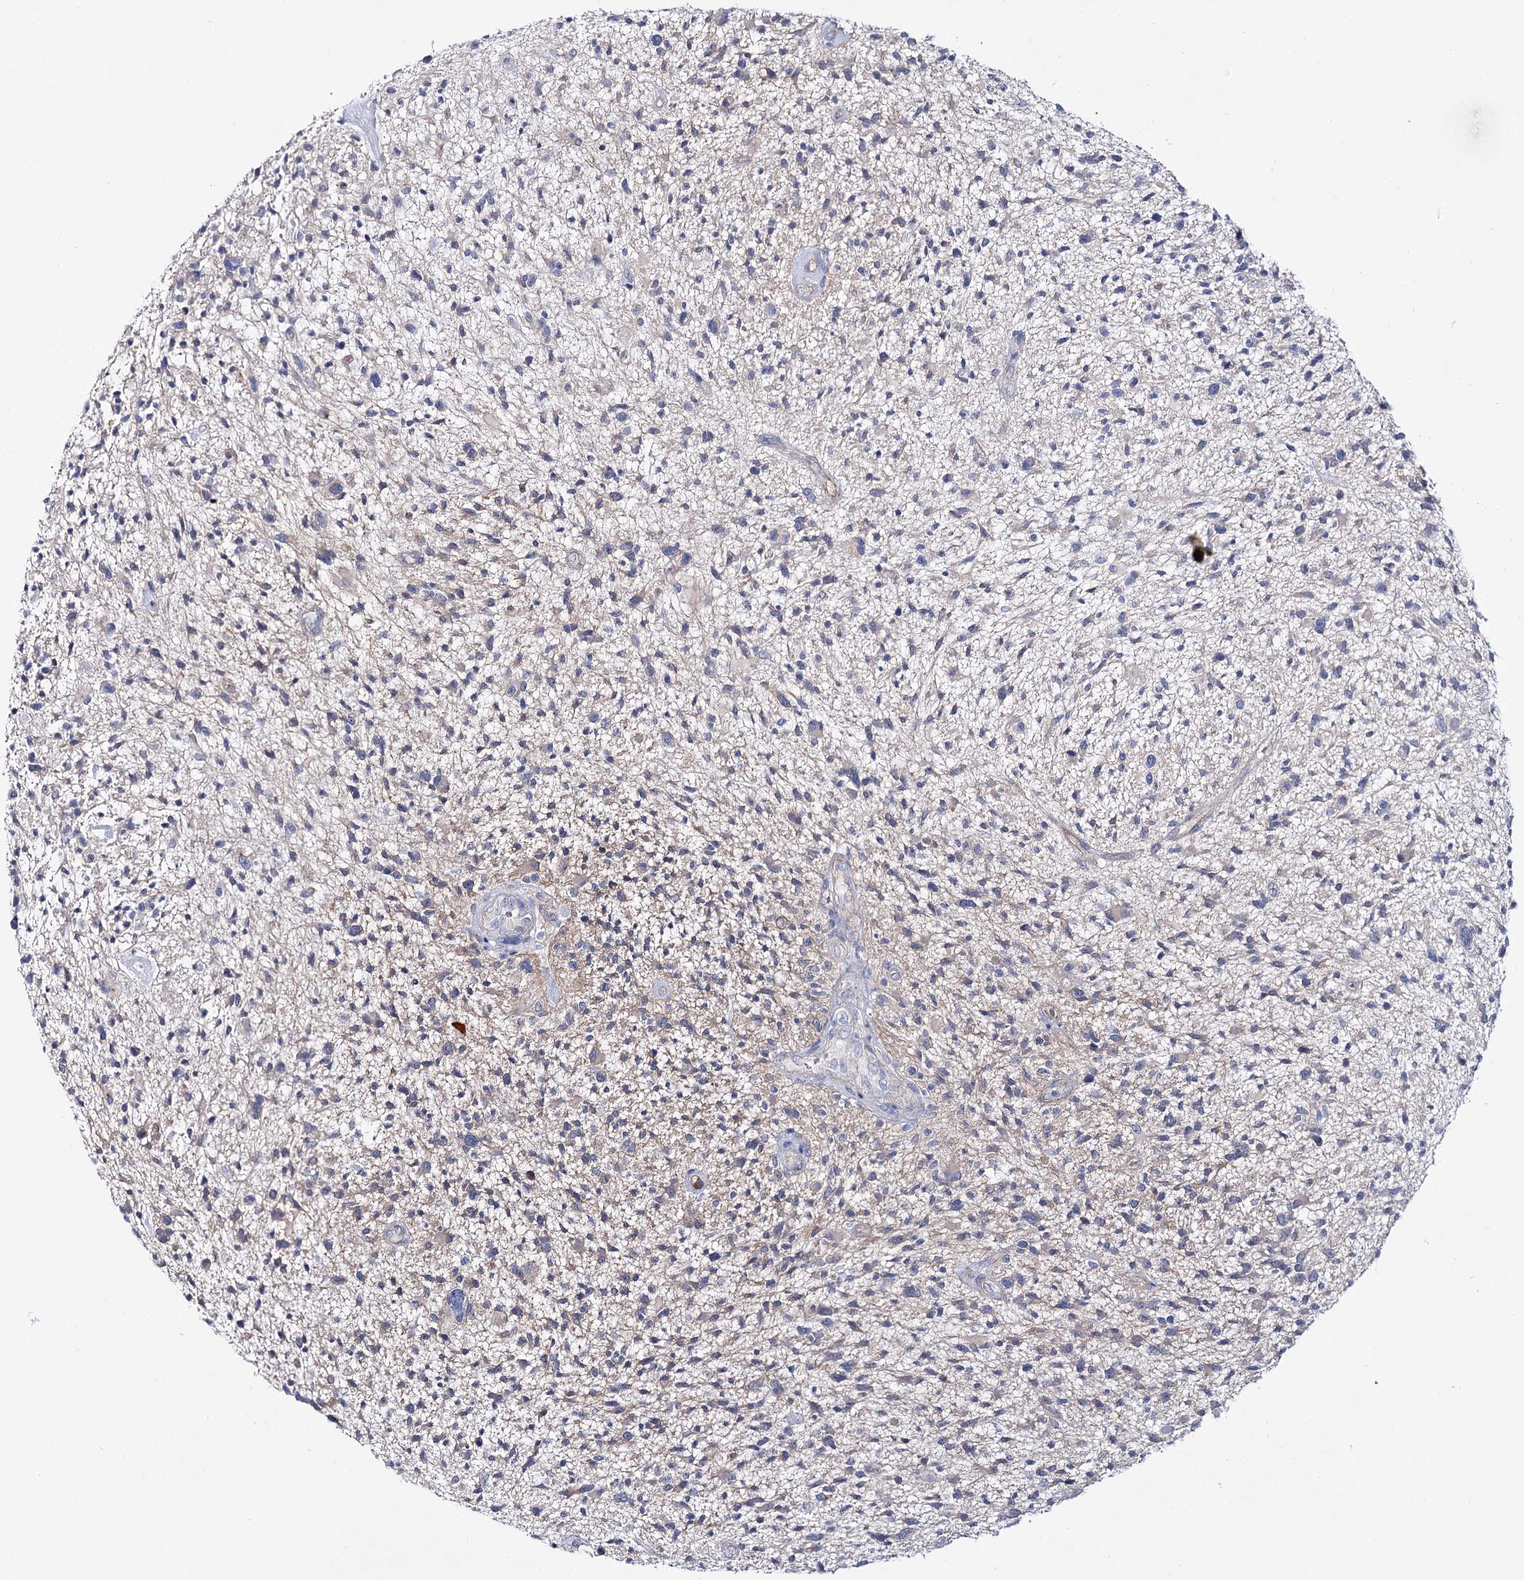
{"staining": {"intensity": "negative", "quantity": "none", "location": "none"}, "tissue": "glioma", "cell_type": "Tumor cells", "image_type": "cancer", "snomed": [{"axis": "morphology", "description": "Glioma, malignant, High grade"}, {"axis": "topography", "description": "Brain"}], "caption": "DAB (3,3'-diaminobenzidine) immunohistochemical staining of malignant glioma (high-grade) exhibits no significant expression in tumor cells.", "gene": "NRAP", "patient": {"sex": "male", "age": 47}}